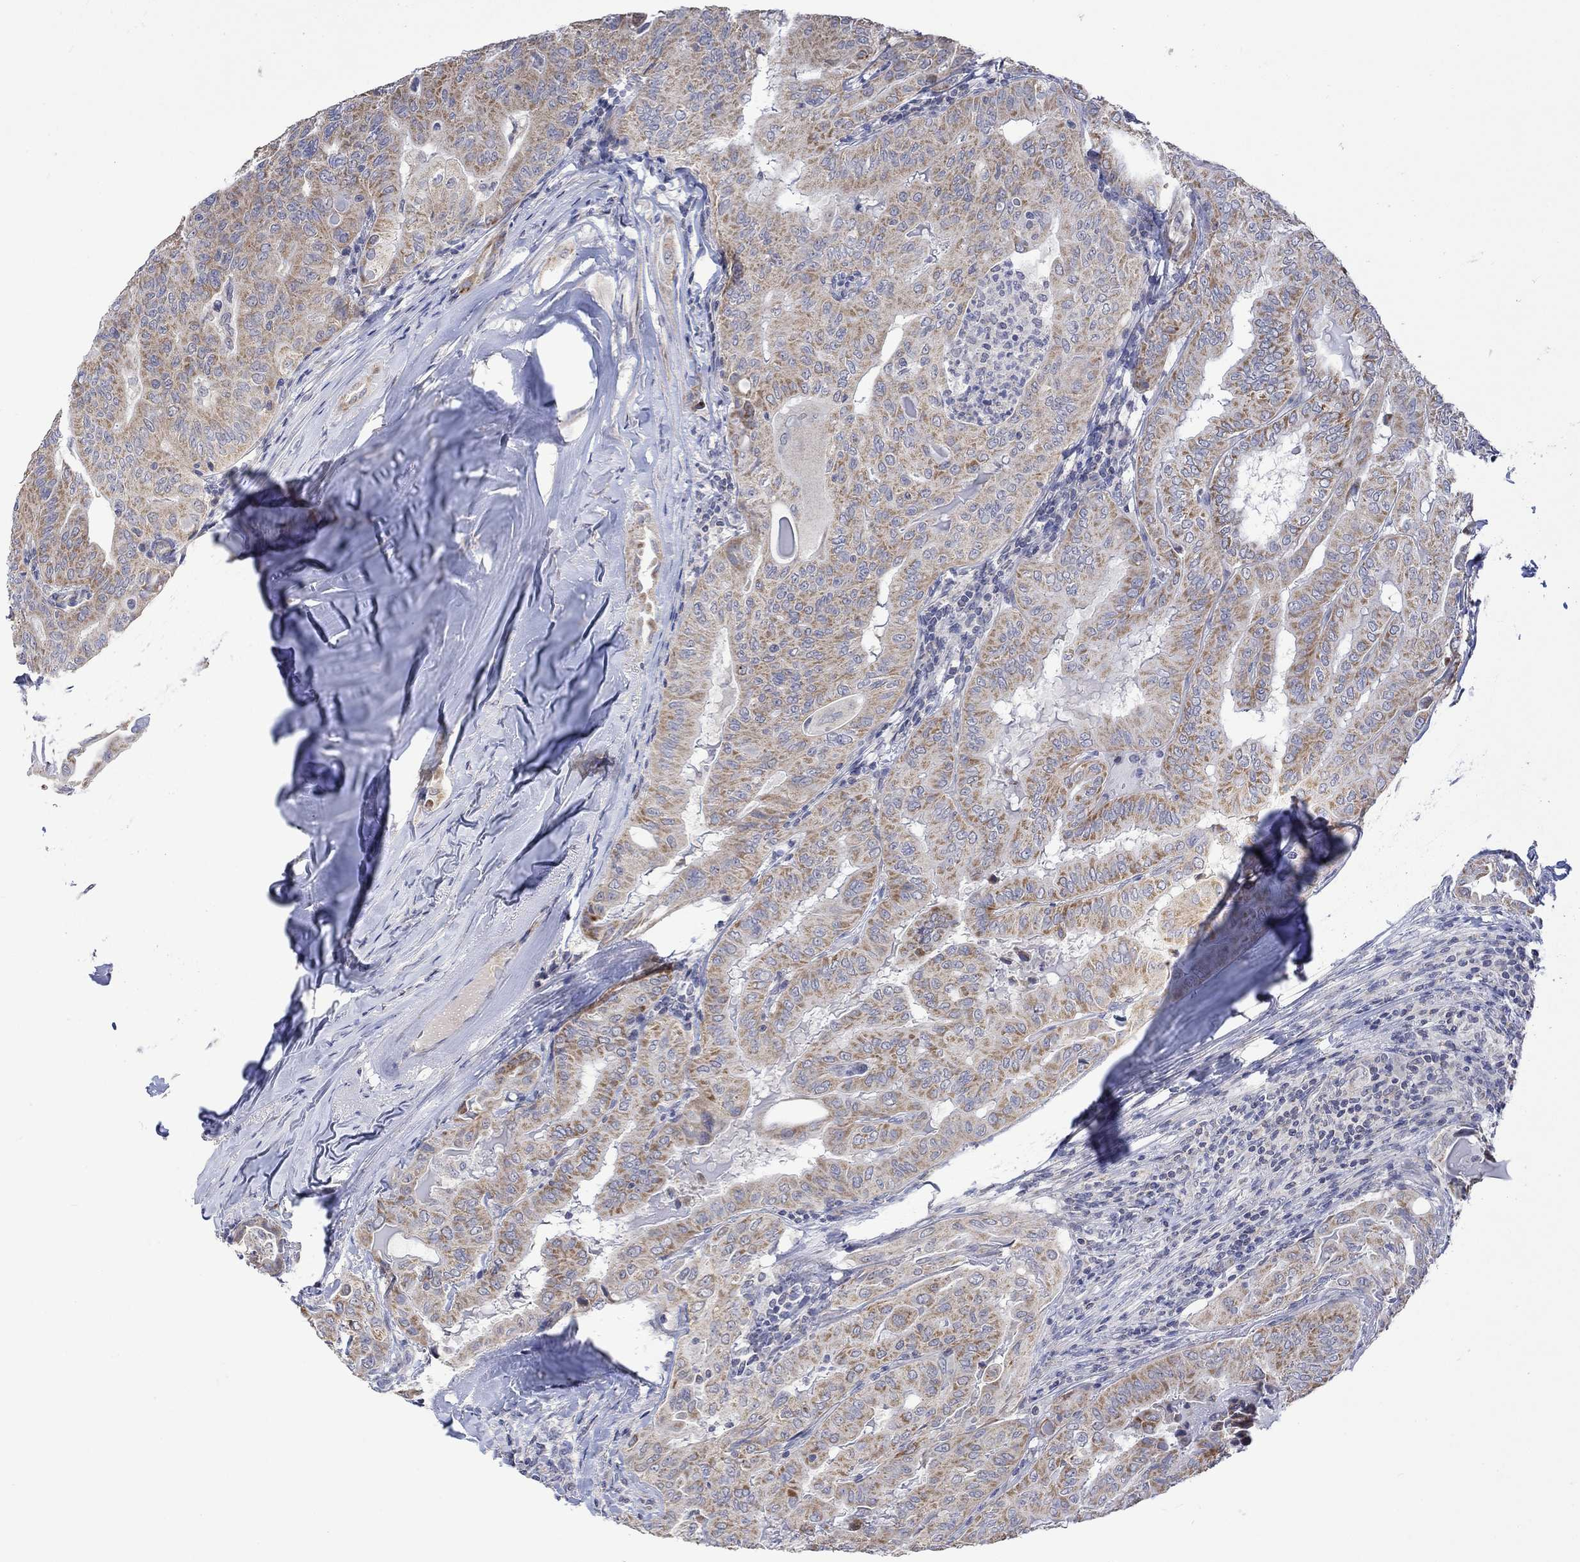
{"staining": {"intensity": "strong", "quantity": "25%-75%", "location": "cytoplasmic/membranous"}, "tissue": "thyroid cancer", "cell_type": "Tumor cells", "image_type": "cancer", "snomed": [{"axis": "morphology", "description": "Papillary adenocarcinoma, NOS"}, {"axis": "topography", "description": "Thyroid gland"}], "caption": "Immunohistochemical staining of thyroid cancer (papillary adenocarcinoma) reveals high levels of strong cytoplasmic/membranous staining in about 25%-75% of tumor cells. The staining is performed using DAB (3,3'-diaminobenzidine) brown chromogen to label protein expression. The nuclei are counter-stained blue using hematoxylin.", "gene": "SLC48A1", "patient": {"sex": "female", "age": 68}}